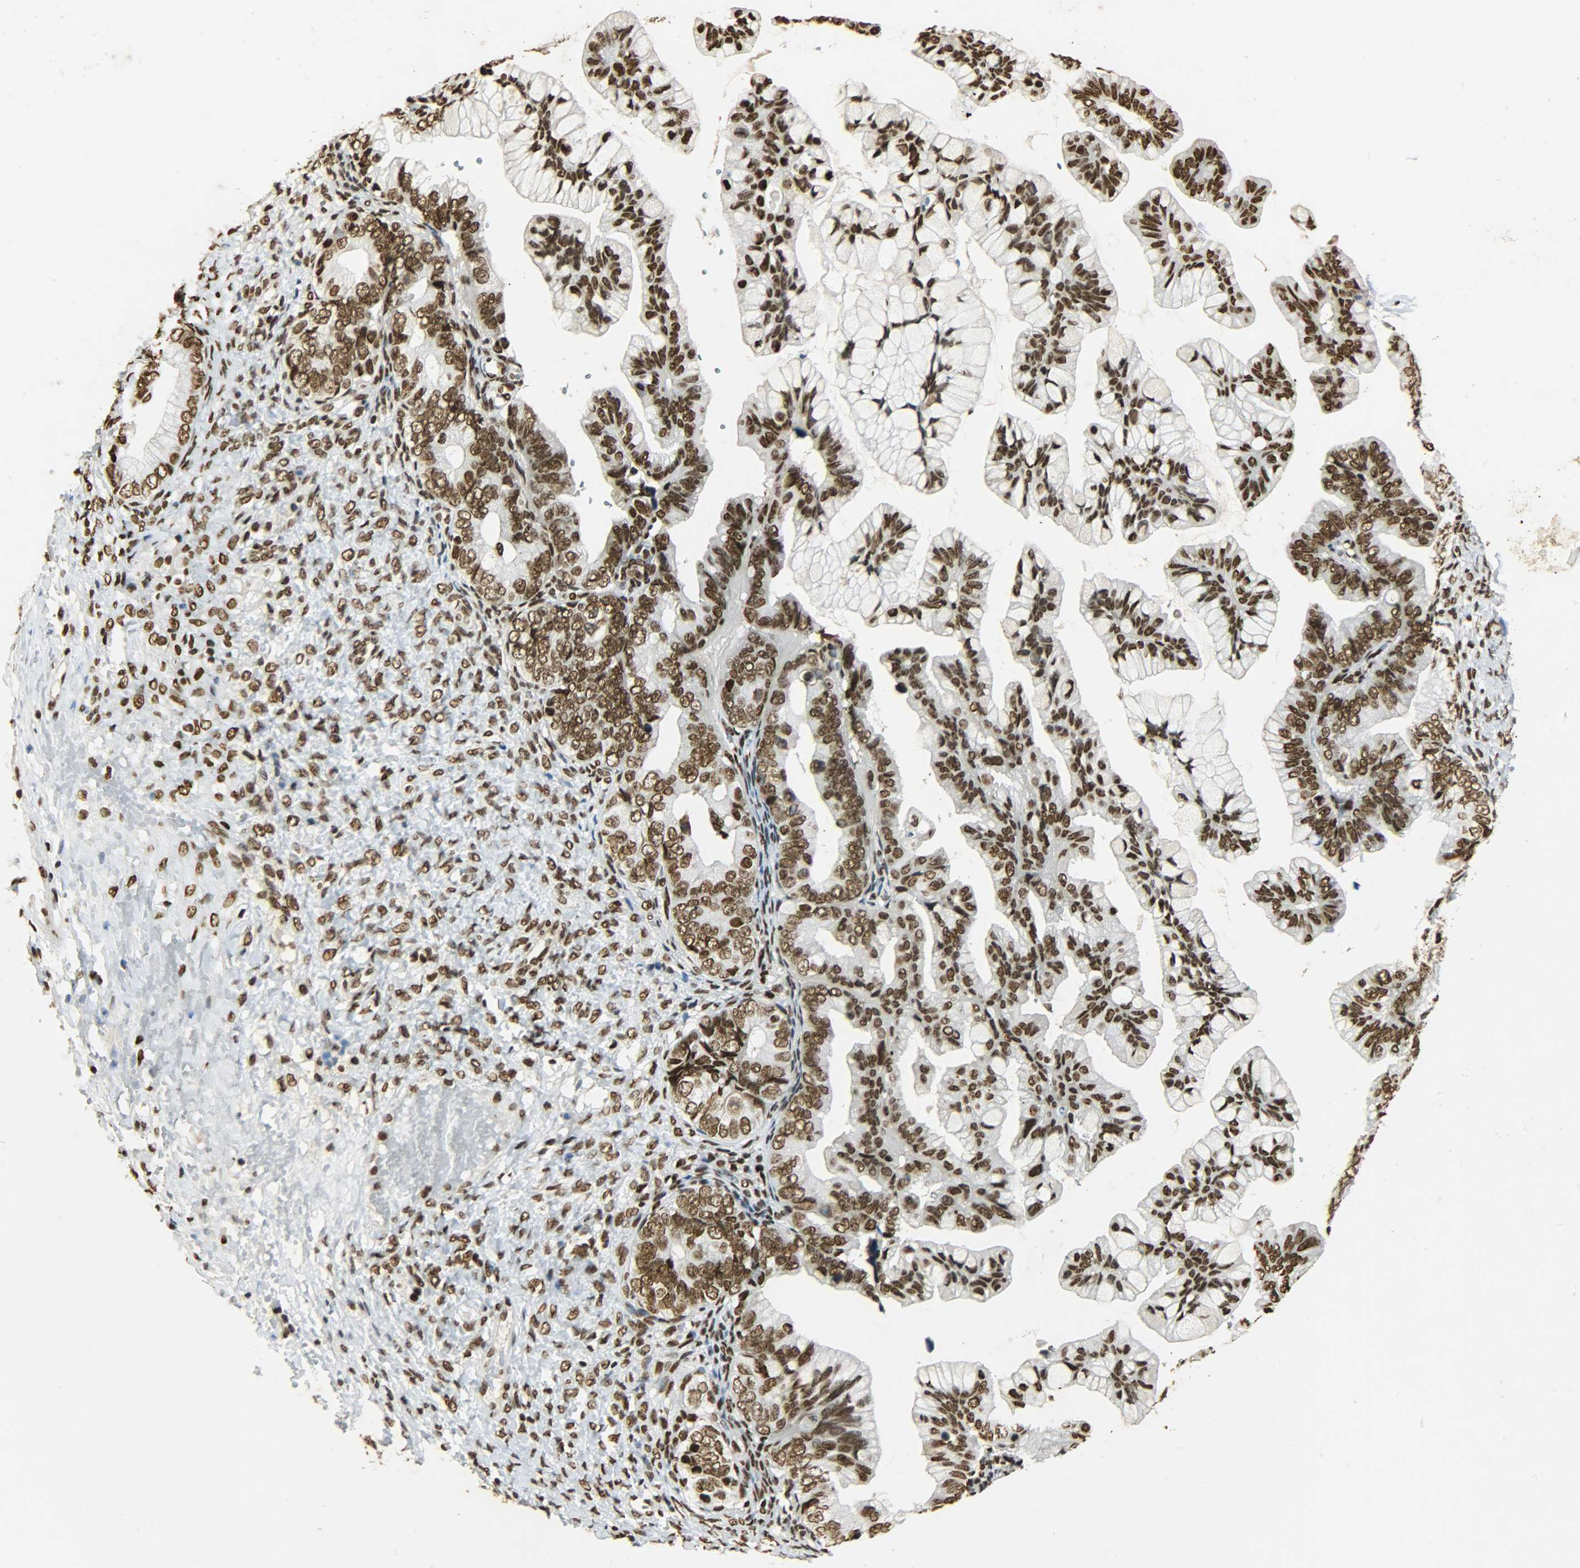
{"staining": {"intensity": "strong", "quantity": ">75%", "location": "nuclear"}, "tissue": "ovarian cancer", "cell_type": "Tumor cells", "image_type": "cancer", "snomed": [{"axis": "morphology", "description": "Cystadenocarcinoma, mucinous, NOS"}, {"axis": "topography", "description": "Ovary"}], "caption": "Ovarian cancer (mucinous cystadenocarcinoma) stained for a protein displays strong nuclear positivity in tumor cells.", "gene": "KHDRBS1", "patient": {"sex": "female", "age": 36}}